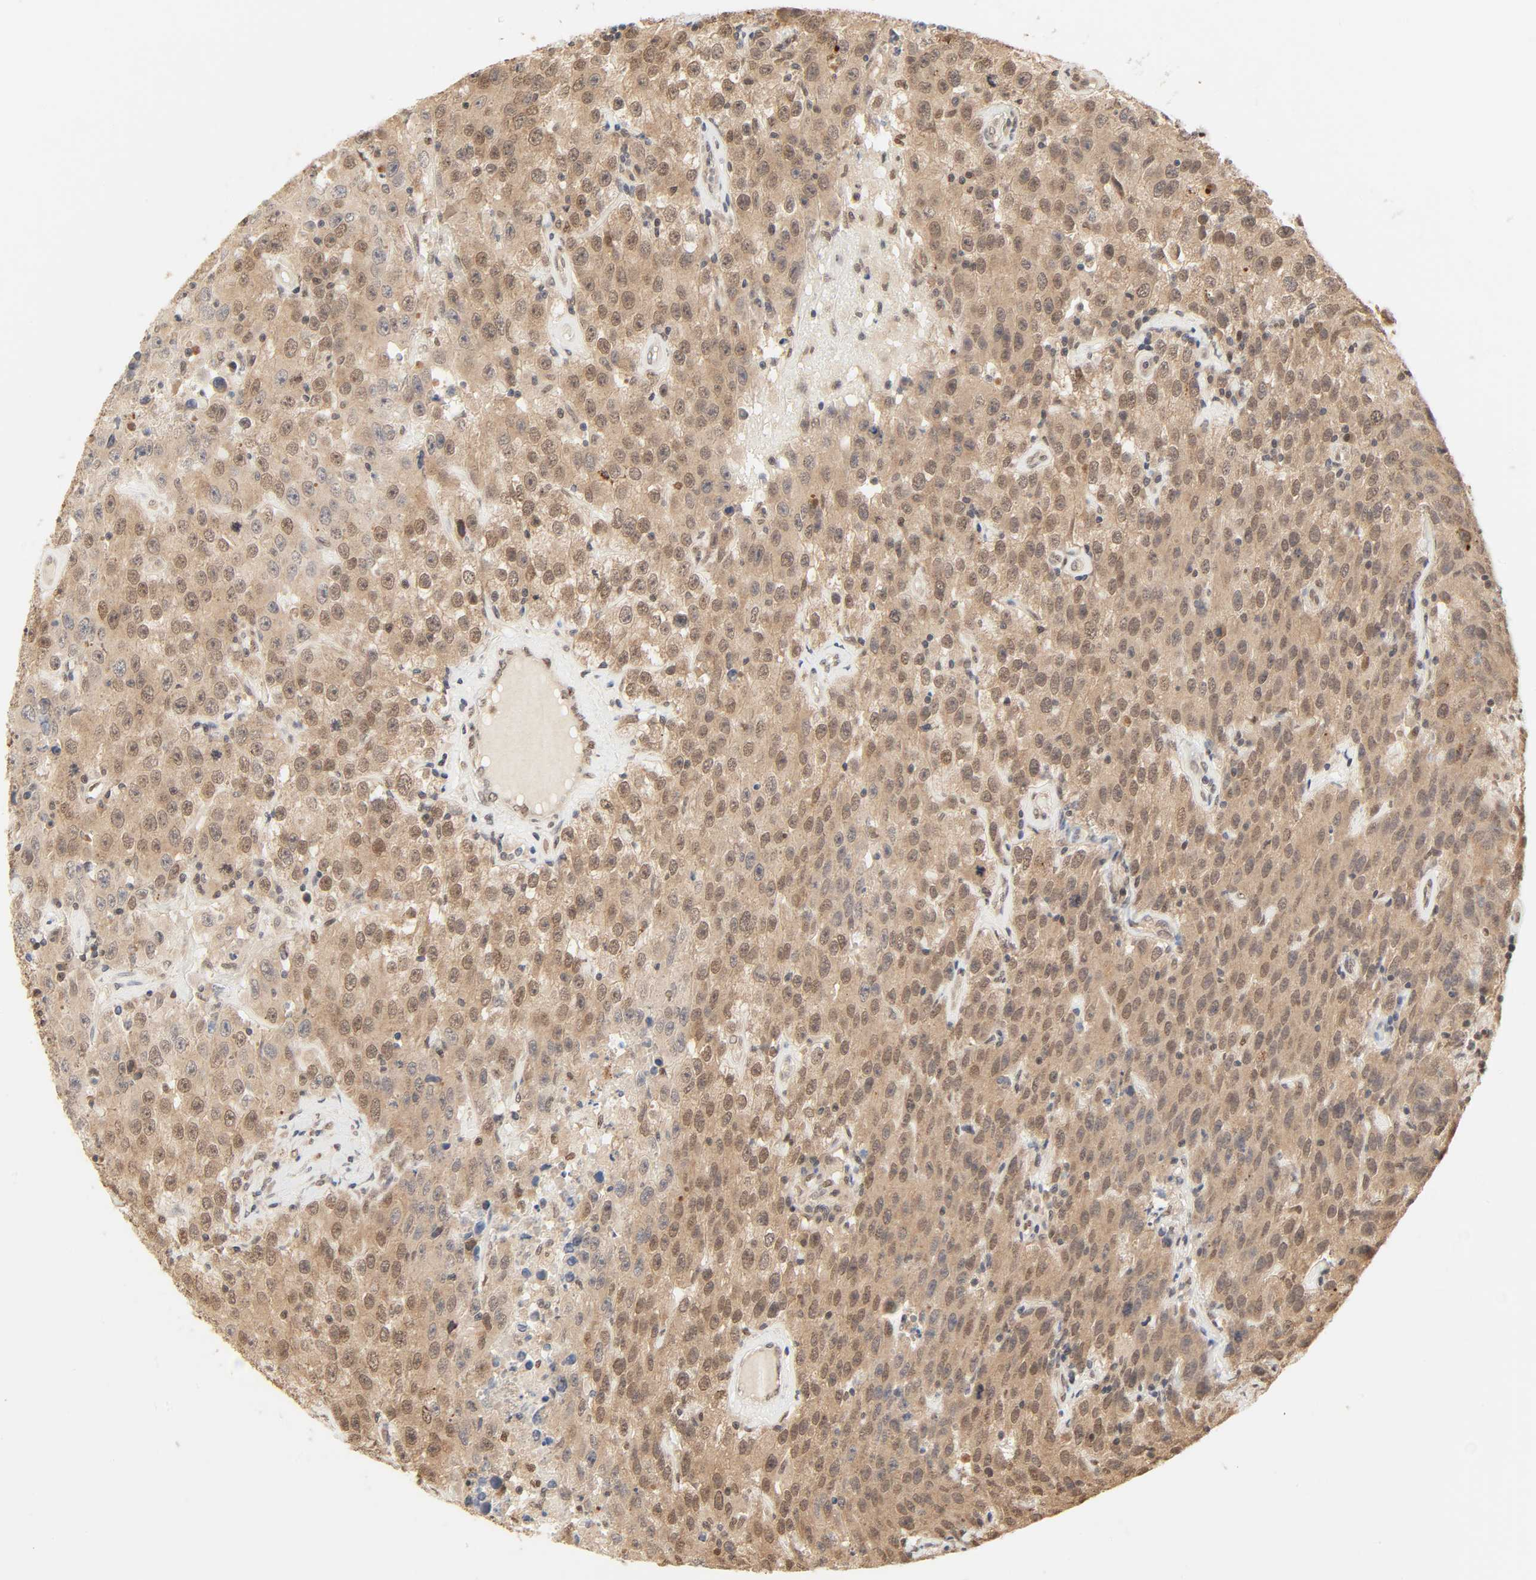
{"staining": {"intensity": "moderate", "quantity": ">75%", "location": "cytoplasmic/membranous,nuclear"}, "tissue": "testis cancer", "cell_type": "Tumor cells", "image_type": "cancer", "snomed": [{"axis": "morphology", "description": "Seminoma, NOS"}, {"axis": "topography", "description": "Testis"}], "caption": "The photomicrograph shows a brown stain indicating the presence of a protein in the cytoplasmic/membranous and nuclear of tumor cells in testis seminoma. The staining was performed using DAB to visualize the protein expression in brown, while the nuclei were stained in blue with hematoxylin (Magnification: 20x).", "gene": "UBC", "patient": {"sex": "male", "age": 52}}